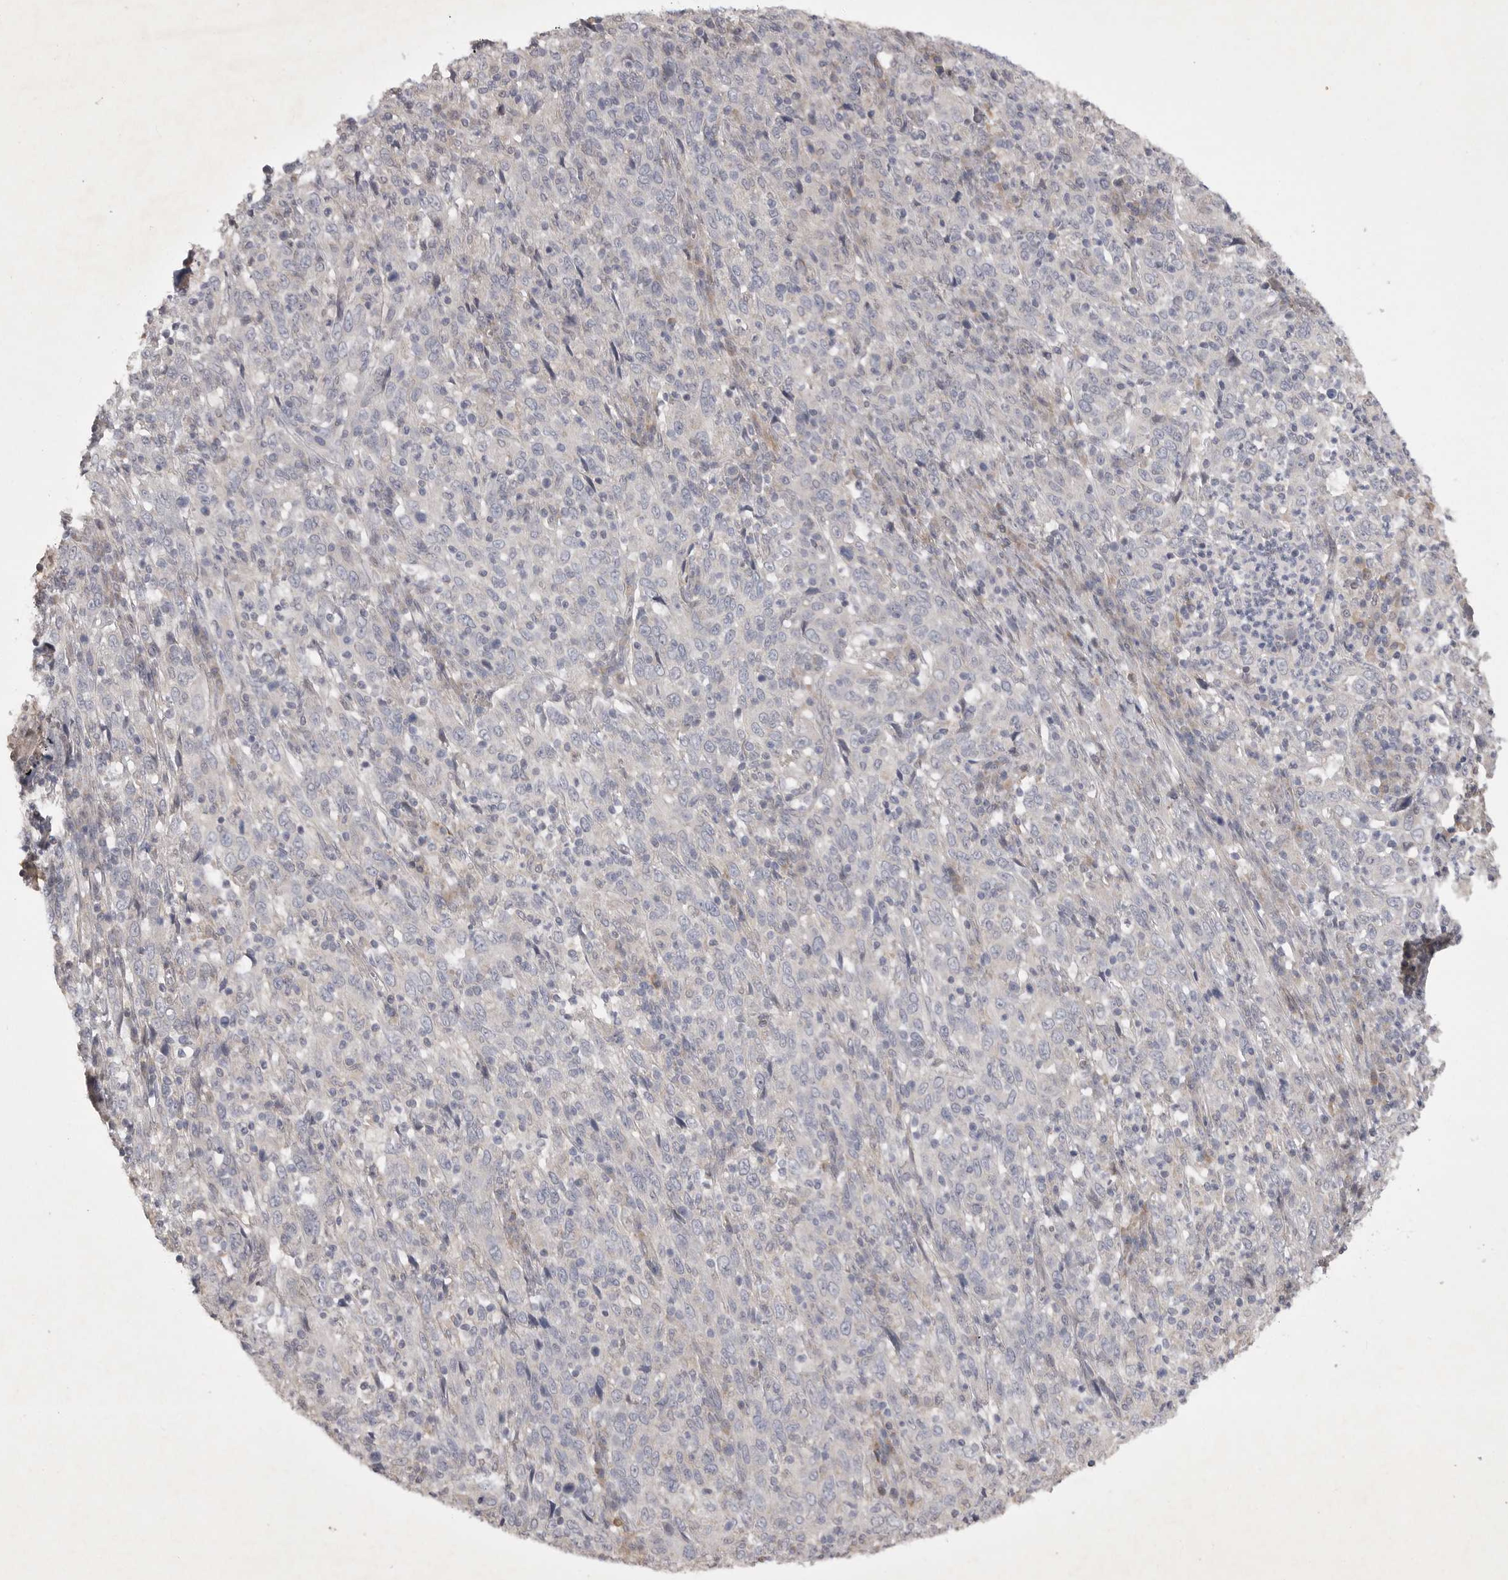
{"staining": {"intensity": "negative", "quantity": "none", "location": "none"}, "tissue": "cervical cancer", "cell_type": "Tumor cells", "image_type": "cancer", "snomed": [{"axis": "morphology", "description": "Squamous cell carcinoma, NOS"}, {"axis": "topography", "description": "Cervix"}], "caption": "Tumor cells are negative for brown protein staining in cervical squamous cell carcinoma.", "gene": "EDEM3", "patient": {"sex": "female", "age": 46}}